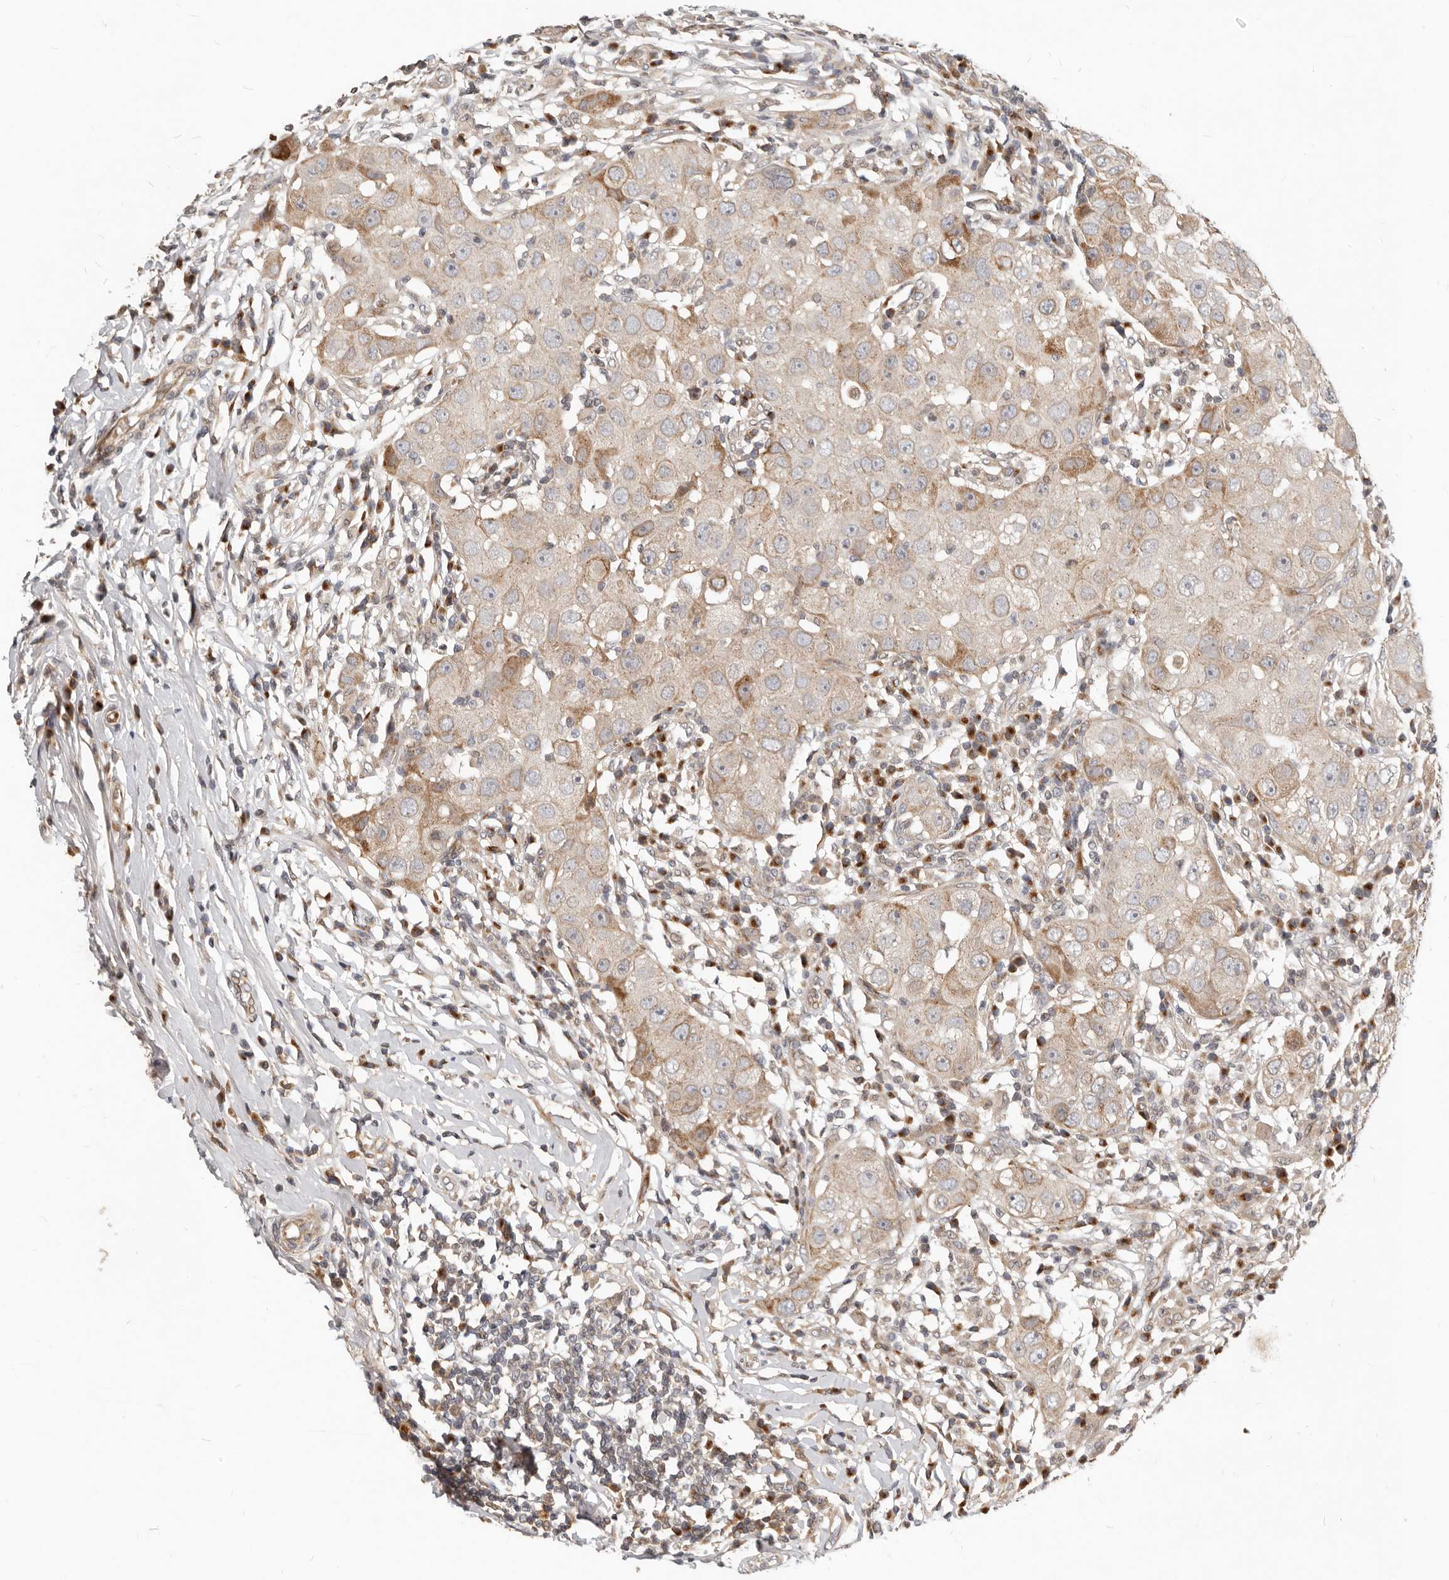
{"staining": {"intensity": "strong", "quantity": "25%-75%", "location": "cytoplasmic/membranous"}, "tissue": "breast cancer", "cell_type": "Tumor cells", "image_type": "cancer", "snomed": [{"axis": "morphology", "description": "Duct carcinoma"}, {"axis": "topography", "description": "Breast"}], "caption": "Protein expression analysis of breast cancer (infiltrating ductal carcinoma) shows strong cytoplasmic/membranous positivity in approximately 25%-75% of tumor cells. (brown staining indicates protein expression, while blue staining denotes nuclei).", "gene": "NPY4R", "patient": {"sex": "female", "age": 27}}